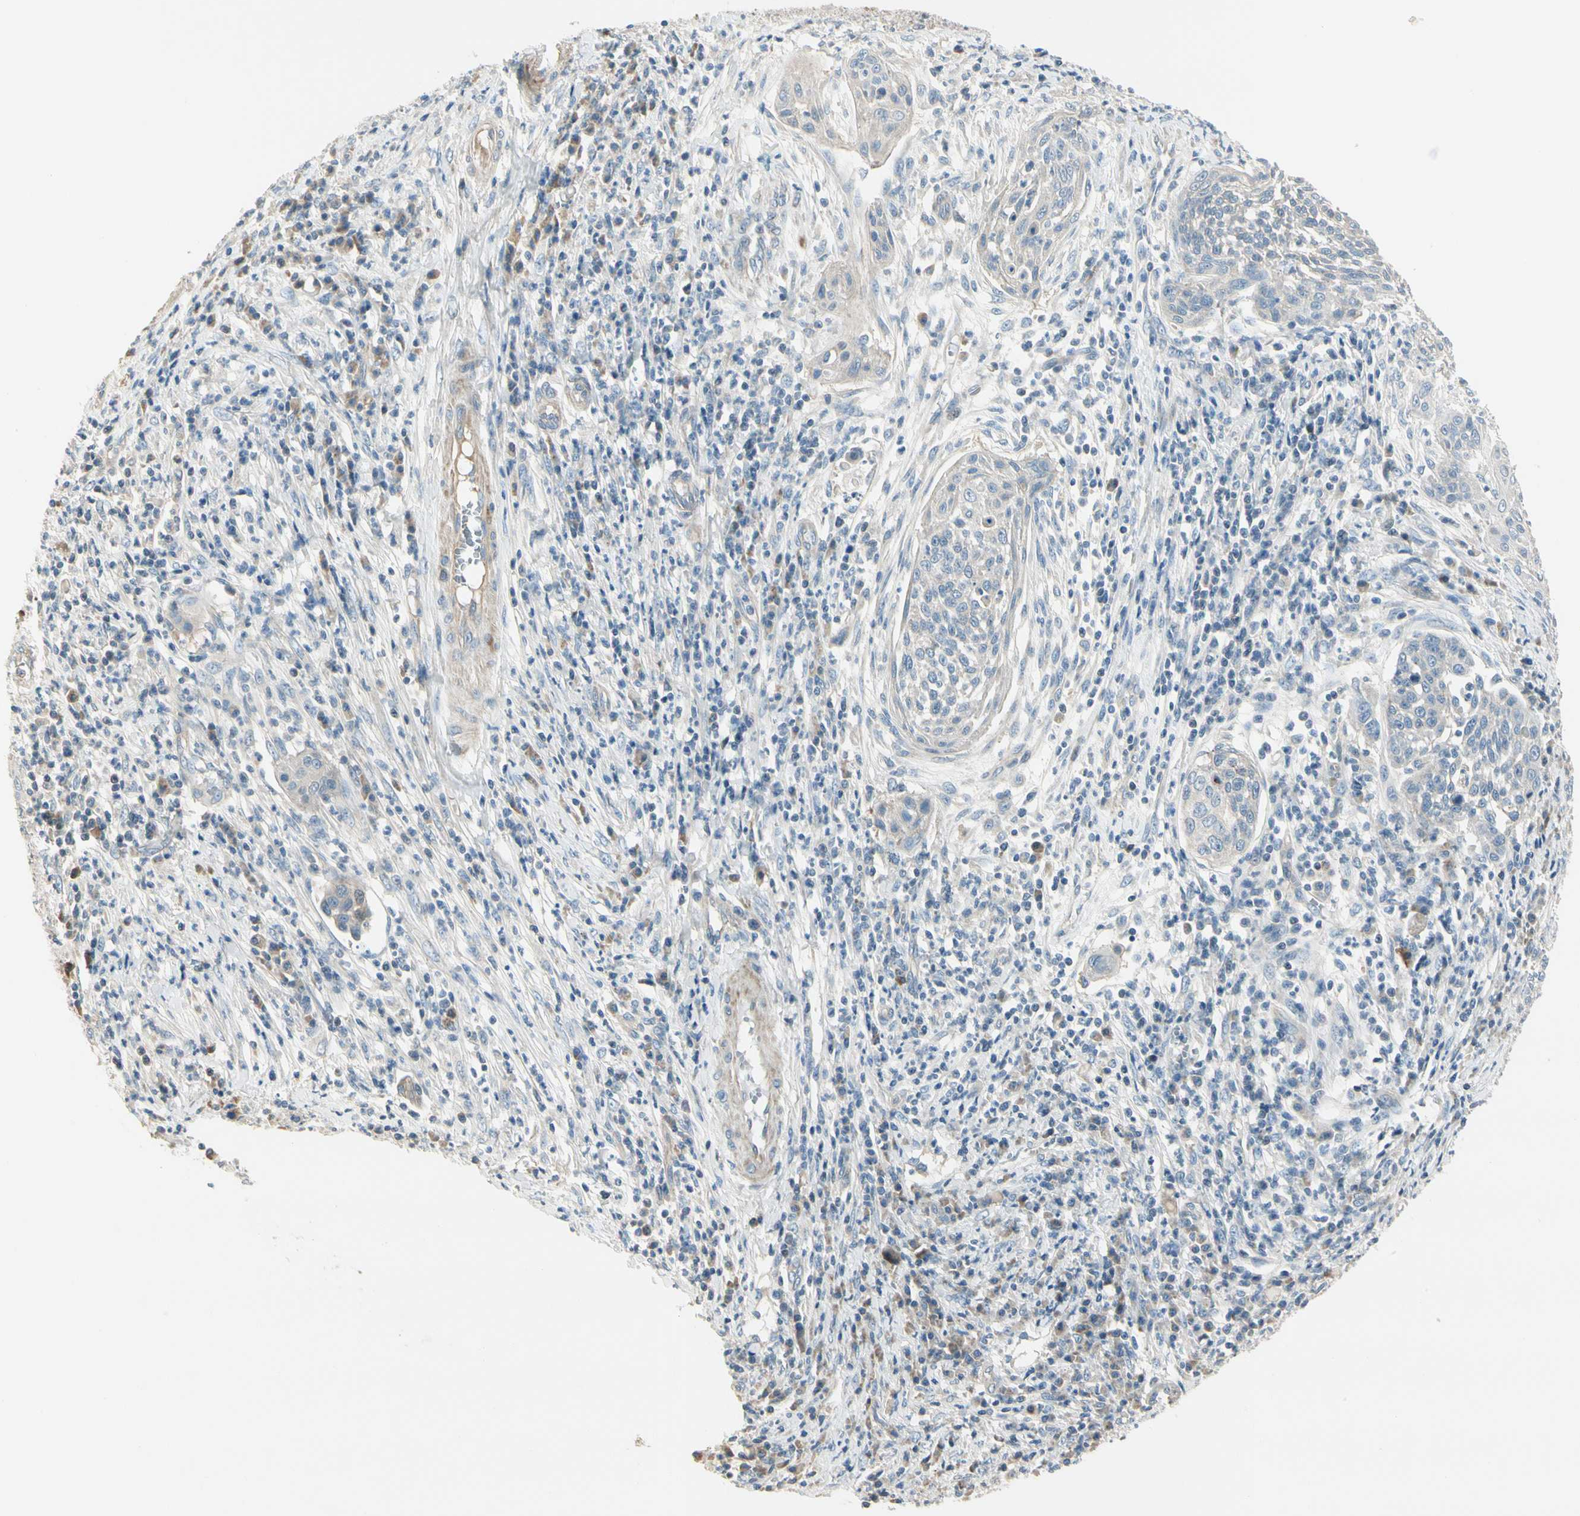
{"staining": {"intensity": "negative", "quantity": "none", "location": "none"}, "tissue": "cervical cancer", "cell_type": "Tumor cells", "image_type": "cancer", "snomed": [{"axis": "morphology", "description": "Squamous cell carcinoma, NOS"}, {"axis": "topography", "description": "Cervix"}], "caption": "The image reveals no staining of tumor cells in cervical squamous cell carcinoma.", "gene": "ADGRA3", "patient": {"sex": "female", "age": 34}}